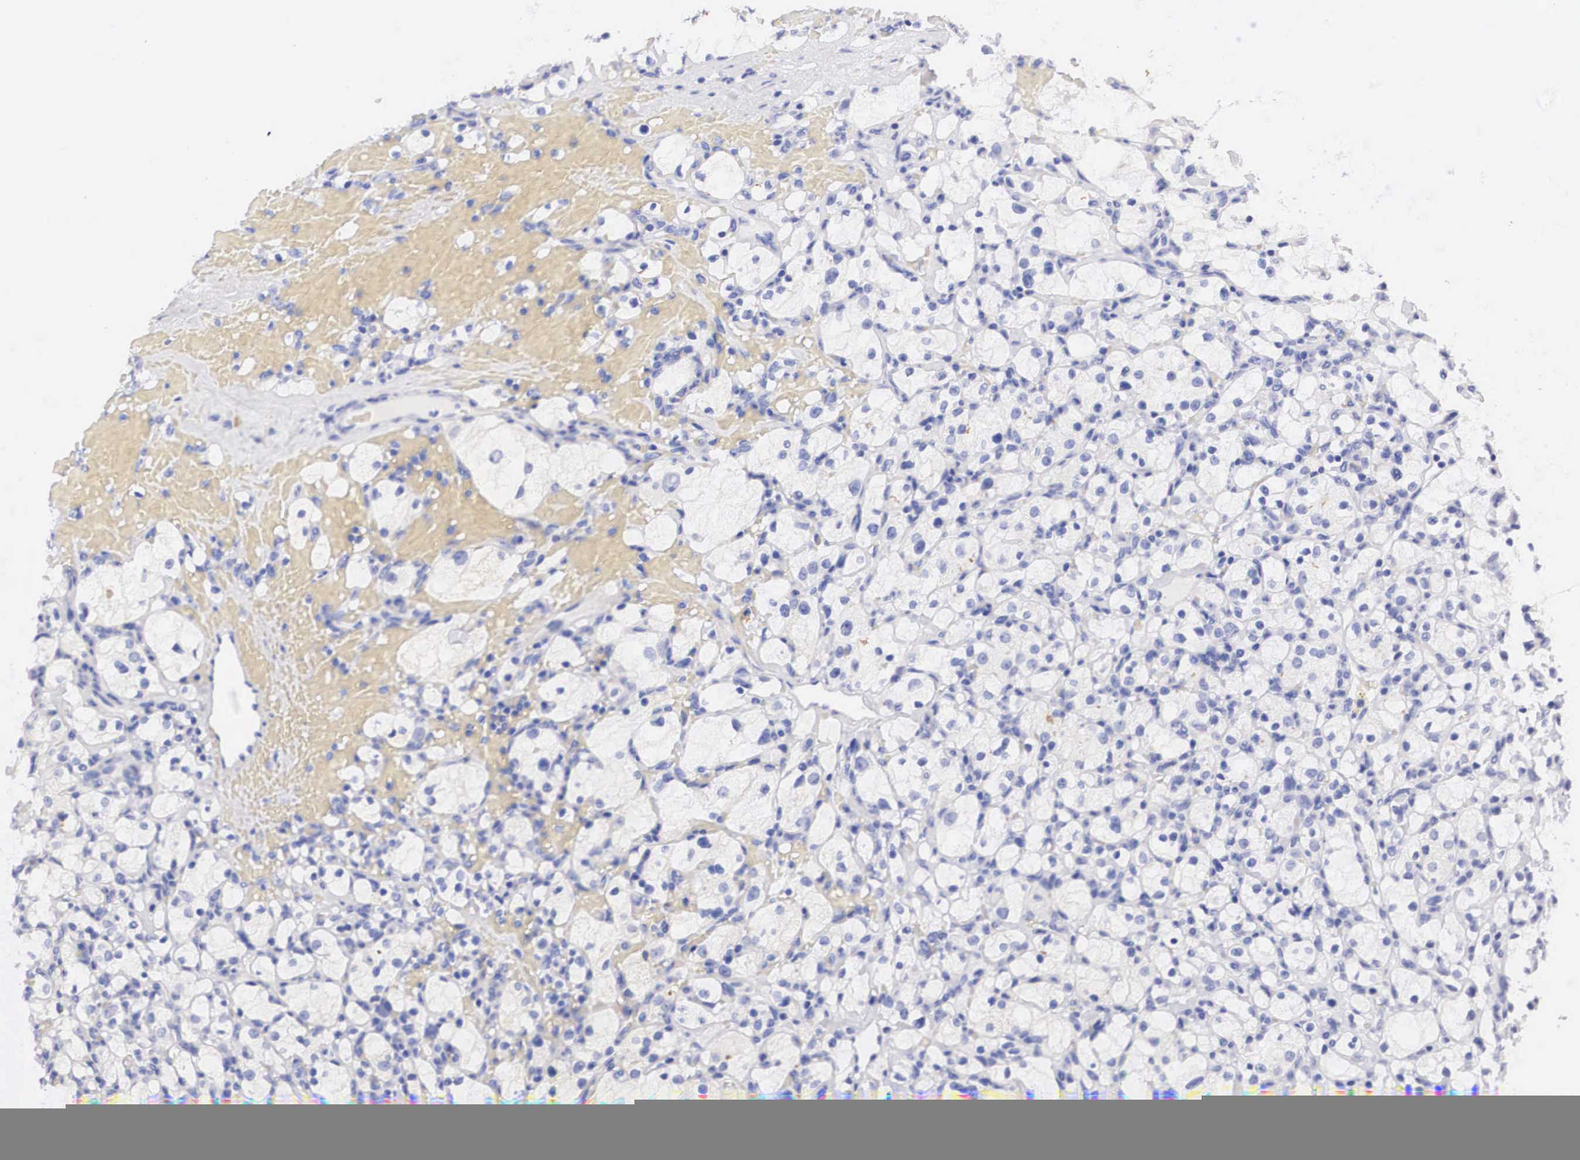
{"staining": {"intensity": "negative", "quantity": "none", "location": "none"}, "tissue": "renal cancer", "cell_type": "Tumor cells", "image_type": "cancer", "snomed": [{"axis": "morphology", "description": "Adenocarcinoma, NOS"}, {"axis": "topography", "description": "Kidney"}], "caption": "DAB (3,3'-diaminobenzidine) immunohistochemical staining of human renal cancer demonstrates no significant positivity in tumor cells. Brightfield microscopy of immunohistochemistry stained with DAB (3,3'-diaminobenzidine) (brown) and hematoxylin (blue), captured at high magnification.", "gene": "ERBB2", "patient": {"sex": "female", "age": 83}}